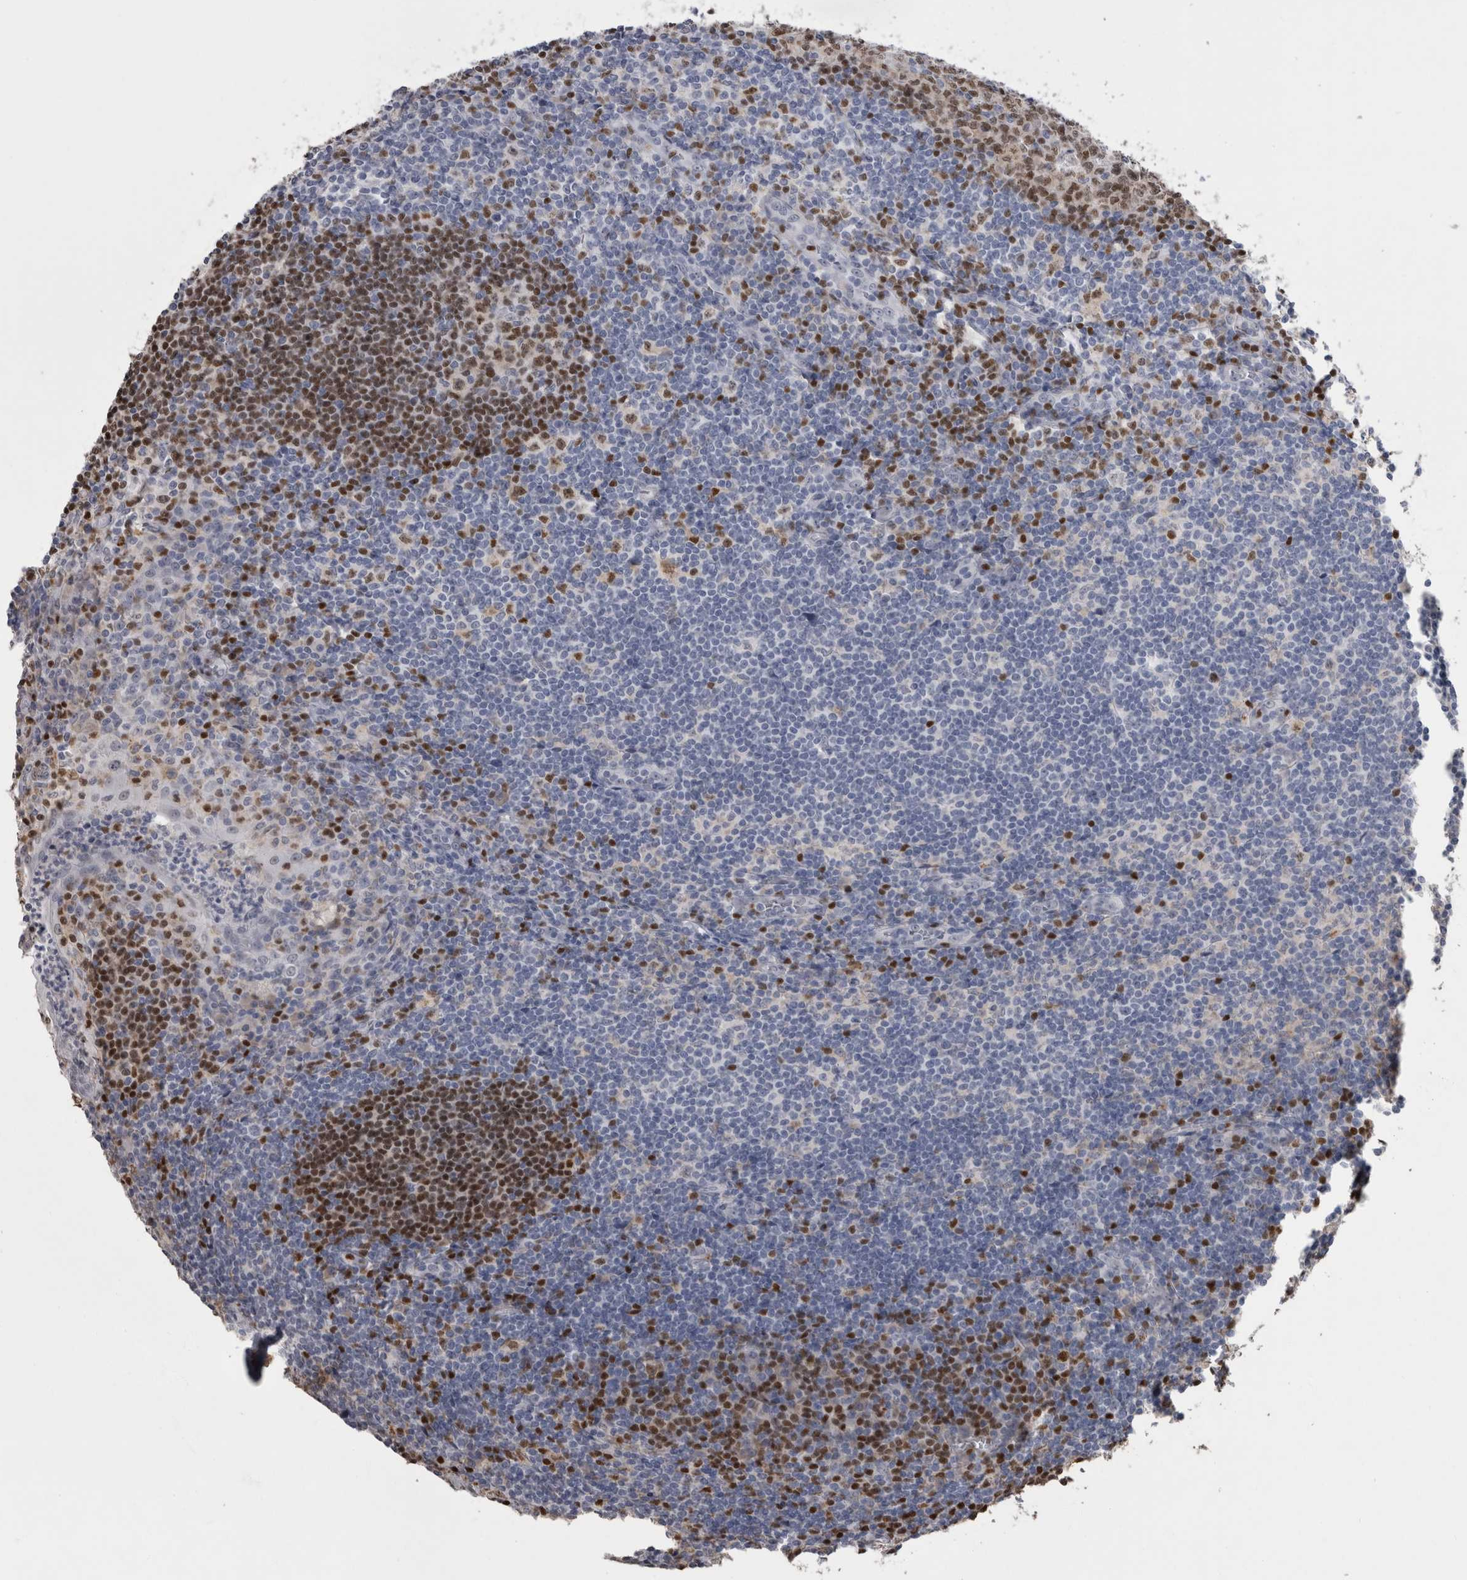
{"staining": {"intensity": "strong", "quantity": "25%-75%", "location": "nuclear"}, "tissue": "tonsil", "cell_type": "Germinal center cells", "image_type": "normal", "snomed": [{"axis": "morphology", "description": "Normal tissue, NOS"}, {"axis": "topography", "description": "Tonsil"}], "caption": "Normal tonsil reveals strong nuclear expression in approximately 25%-75% of germinal center cells.", "gene": "PAX5", "patient": {"sex": "male", "age": 37}}